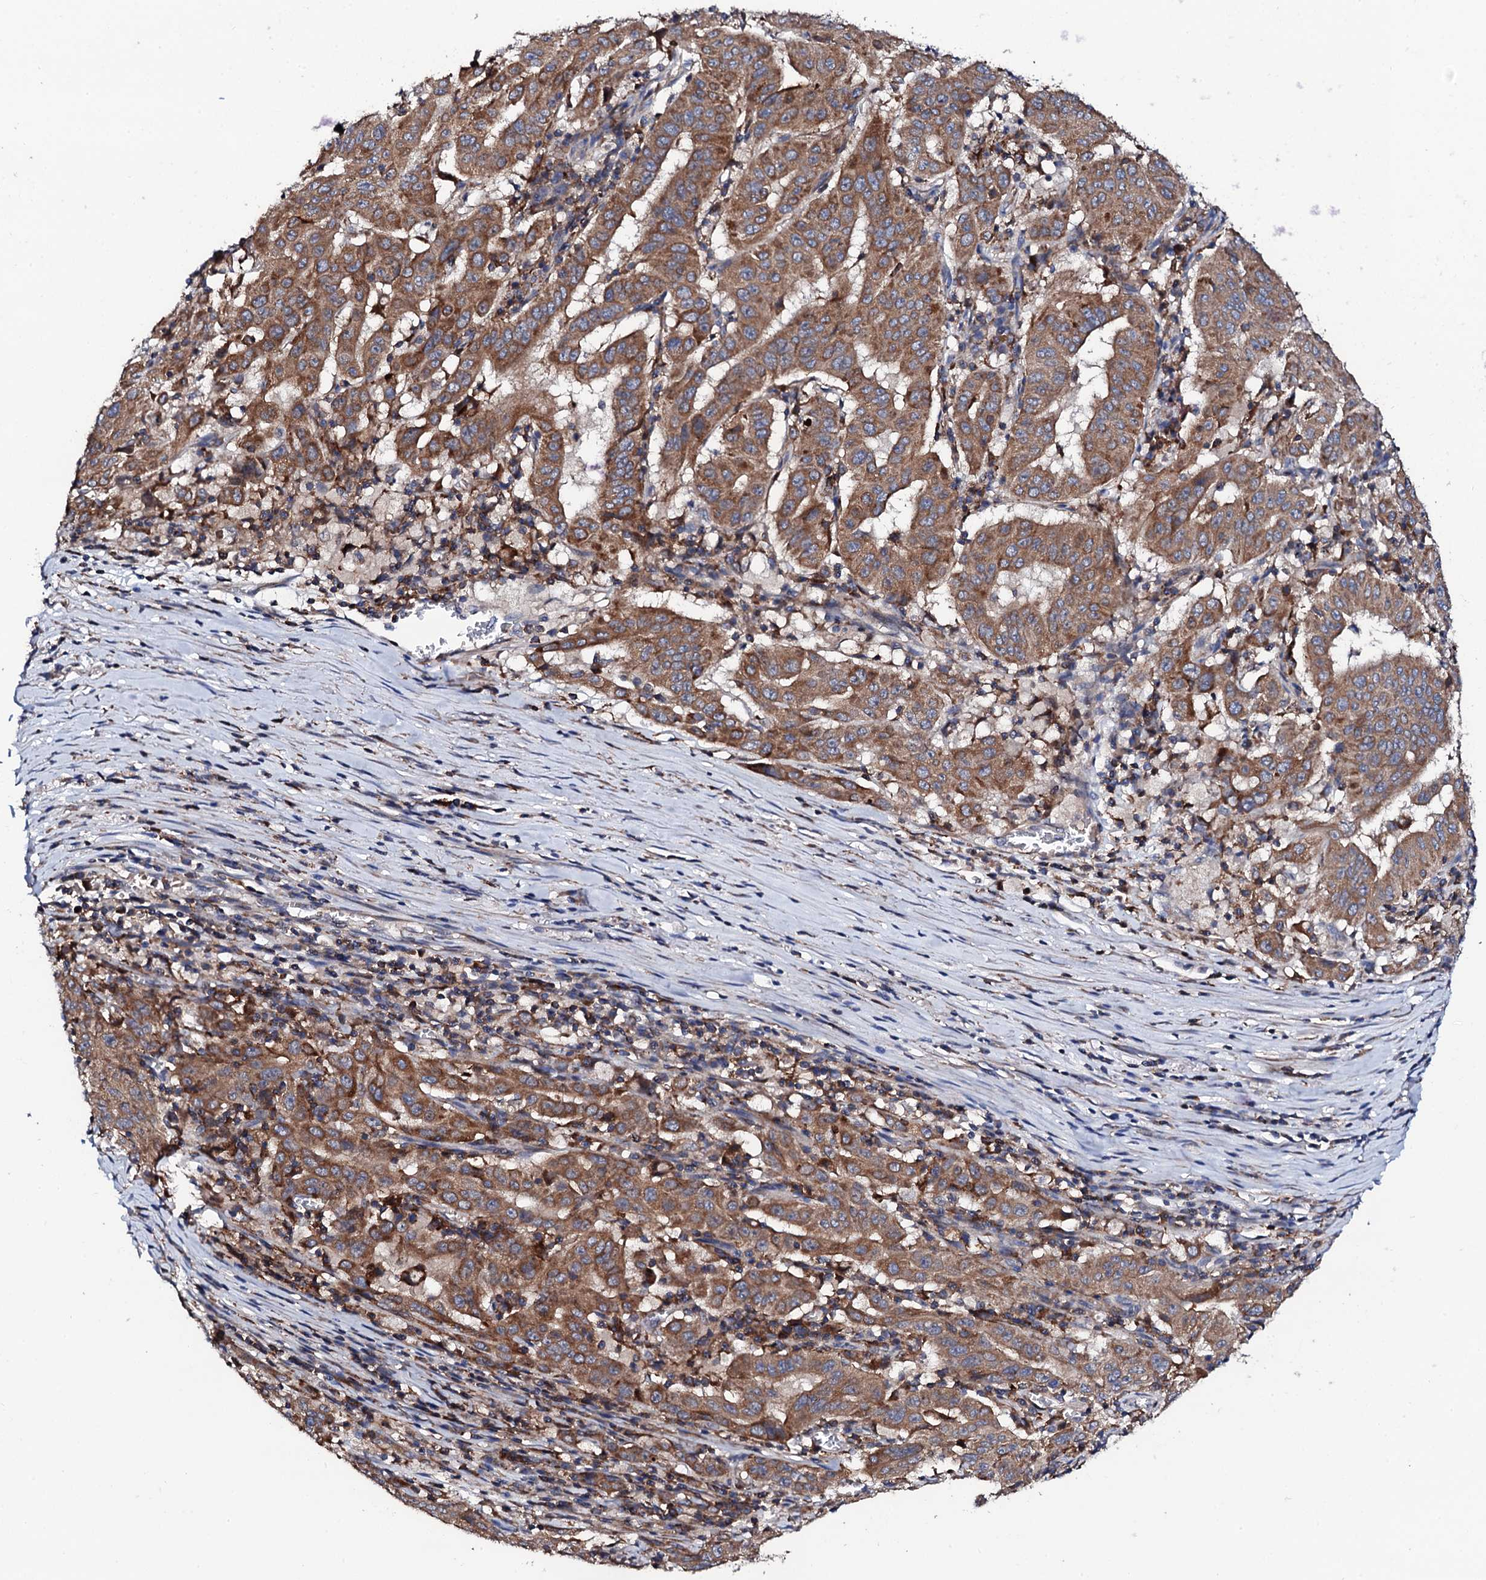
{"staining": {"intensity": "moderate", "quantity": ">75%", "location": "cytoplasmic/membranous"}, "tissue": "pancreatic cancer", "cell_type": "Tumor cells", "image_type": "cancer", "snomed": [{"axis": "morphology", "description": "Adenocarcinoma, NOS"}, {"axis": "topography", "description": "Pancreas"}], "caption": "Approximately >75% of tumor cells in pancreatic cancer display moderate cytoplasmic/membranous protein positivity as visualized by brown immunohistochemical staining.", "gene": "COG4", "patient": {"sex": "male", "age": 63}}